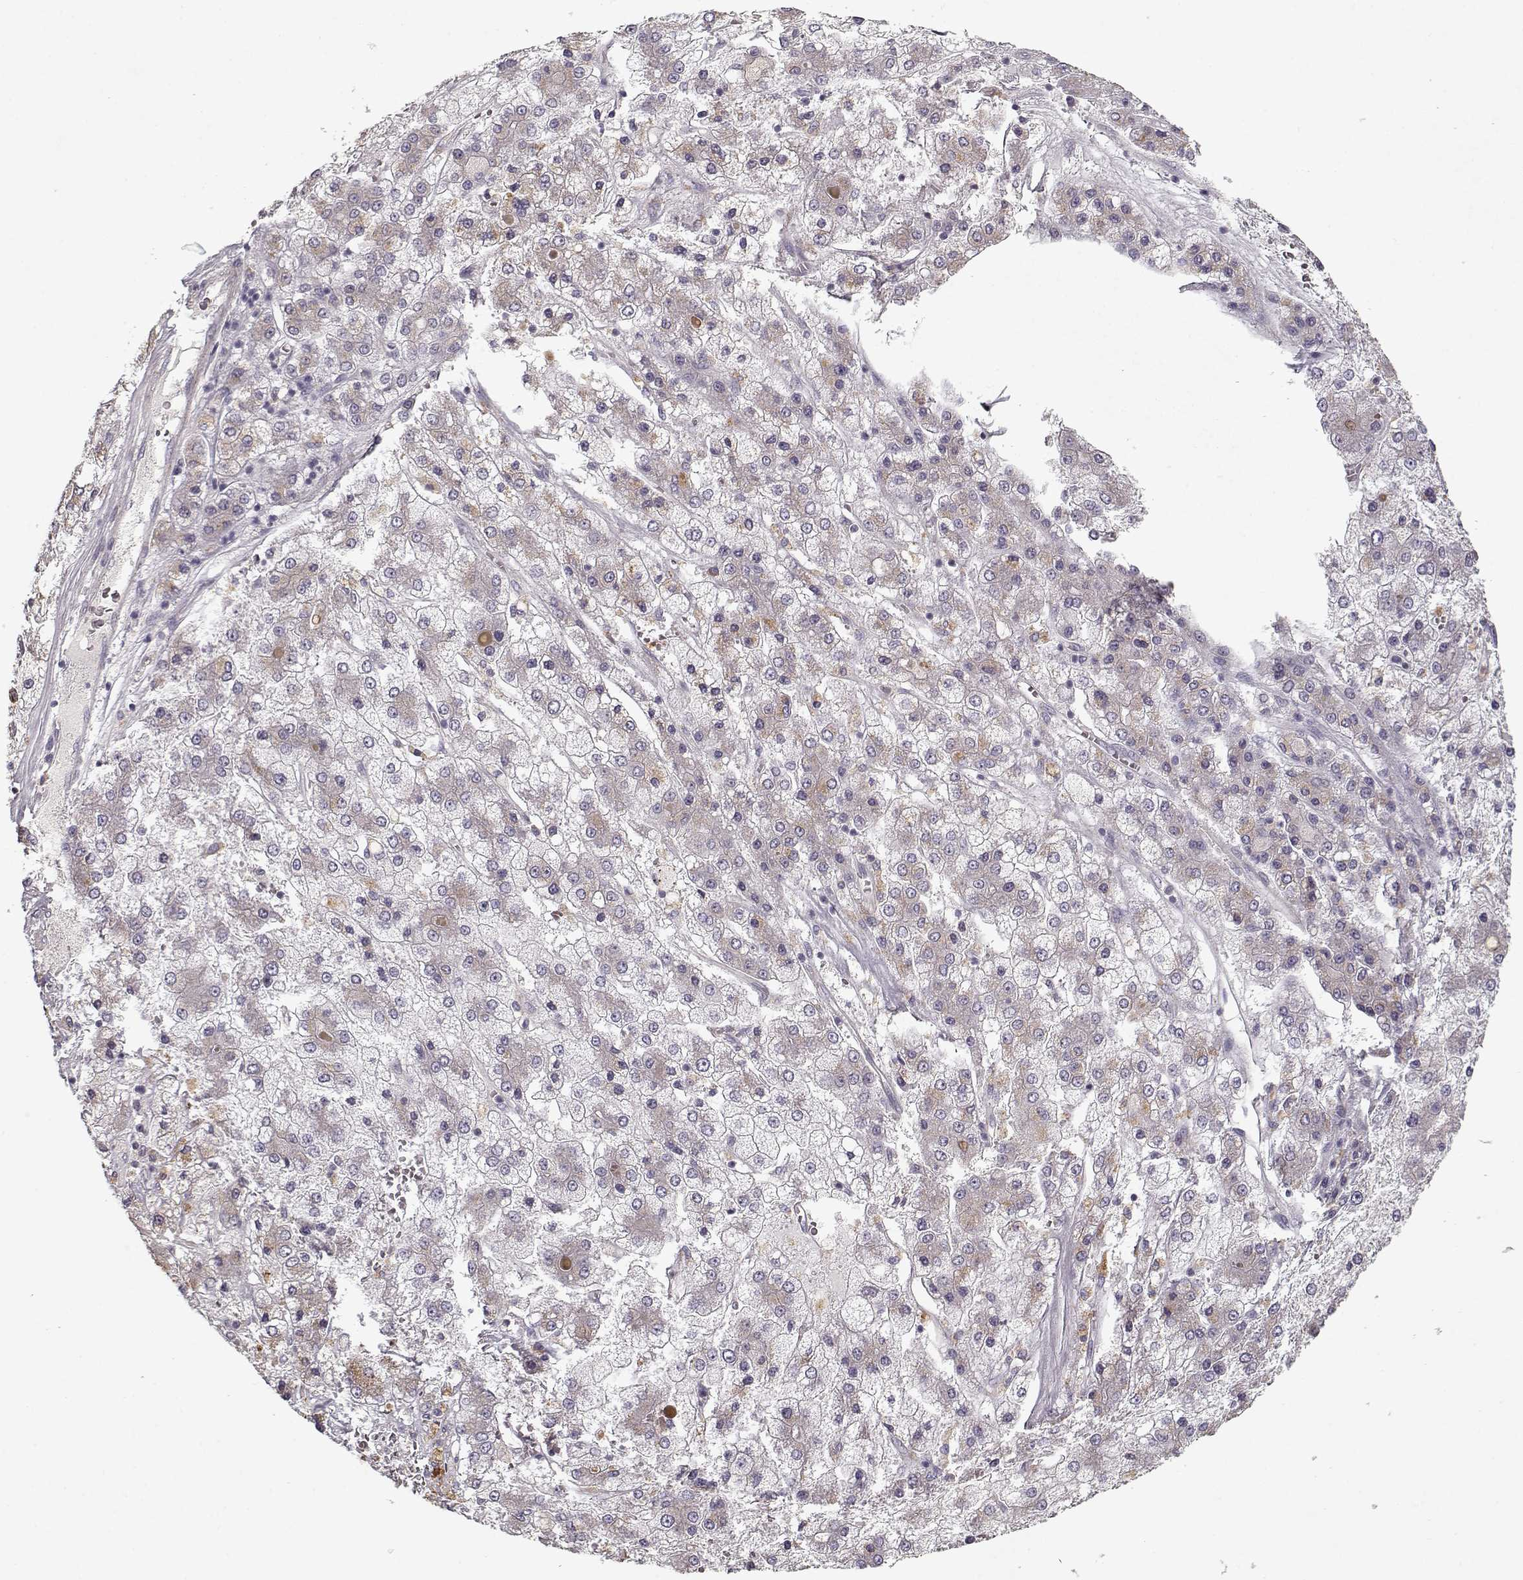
{"staining": {"intensity": "weak", "quantity": "<25%", "location": "cytoplasmic/membranous"}, "tissue": "liver cancer", "cell_type": "Tumor cells", "image_type": "cancer", "snomed": [{"axis": "morphology", "description": "Carcinoma, Hepatocellular, NOS"}, {"axis": "topography", "description": "Liver"}], "caption": "Tumor cells show no significant protein expression in hepatocellular carcinoma (liver).", "gene": "UNC13D", "patient": {"sex": "male", "age": 73}}